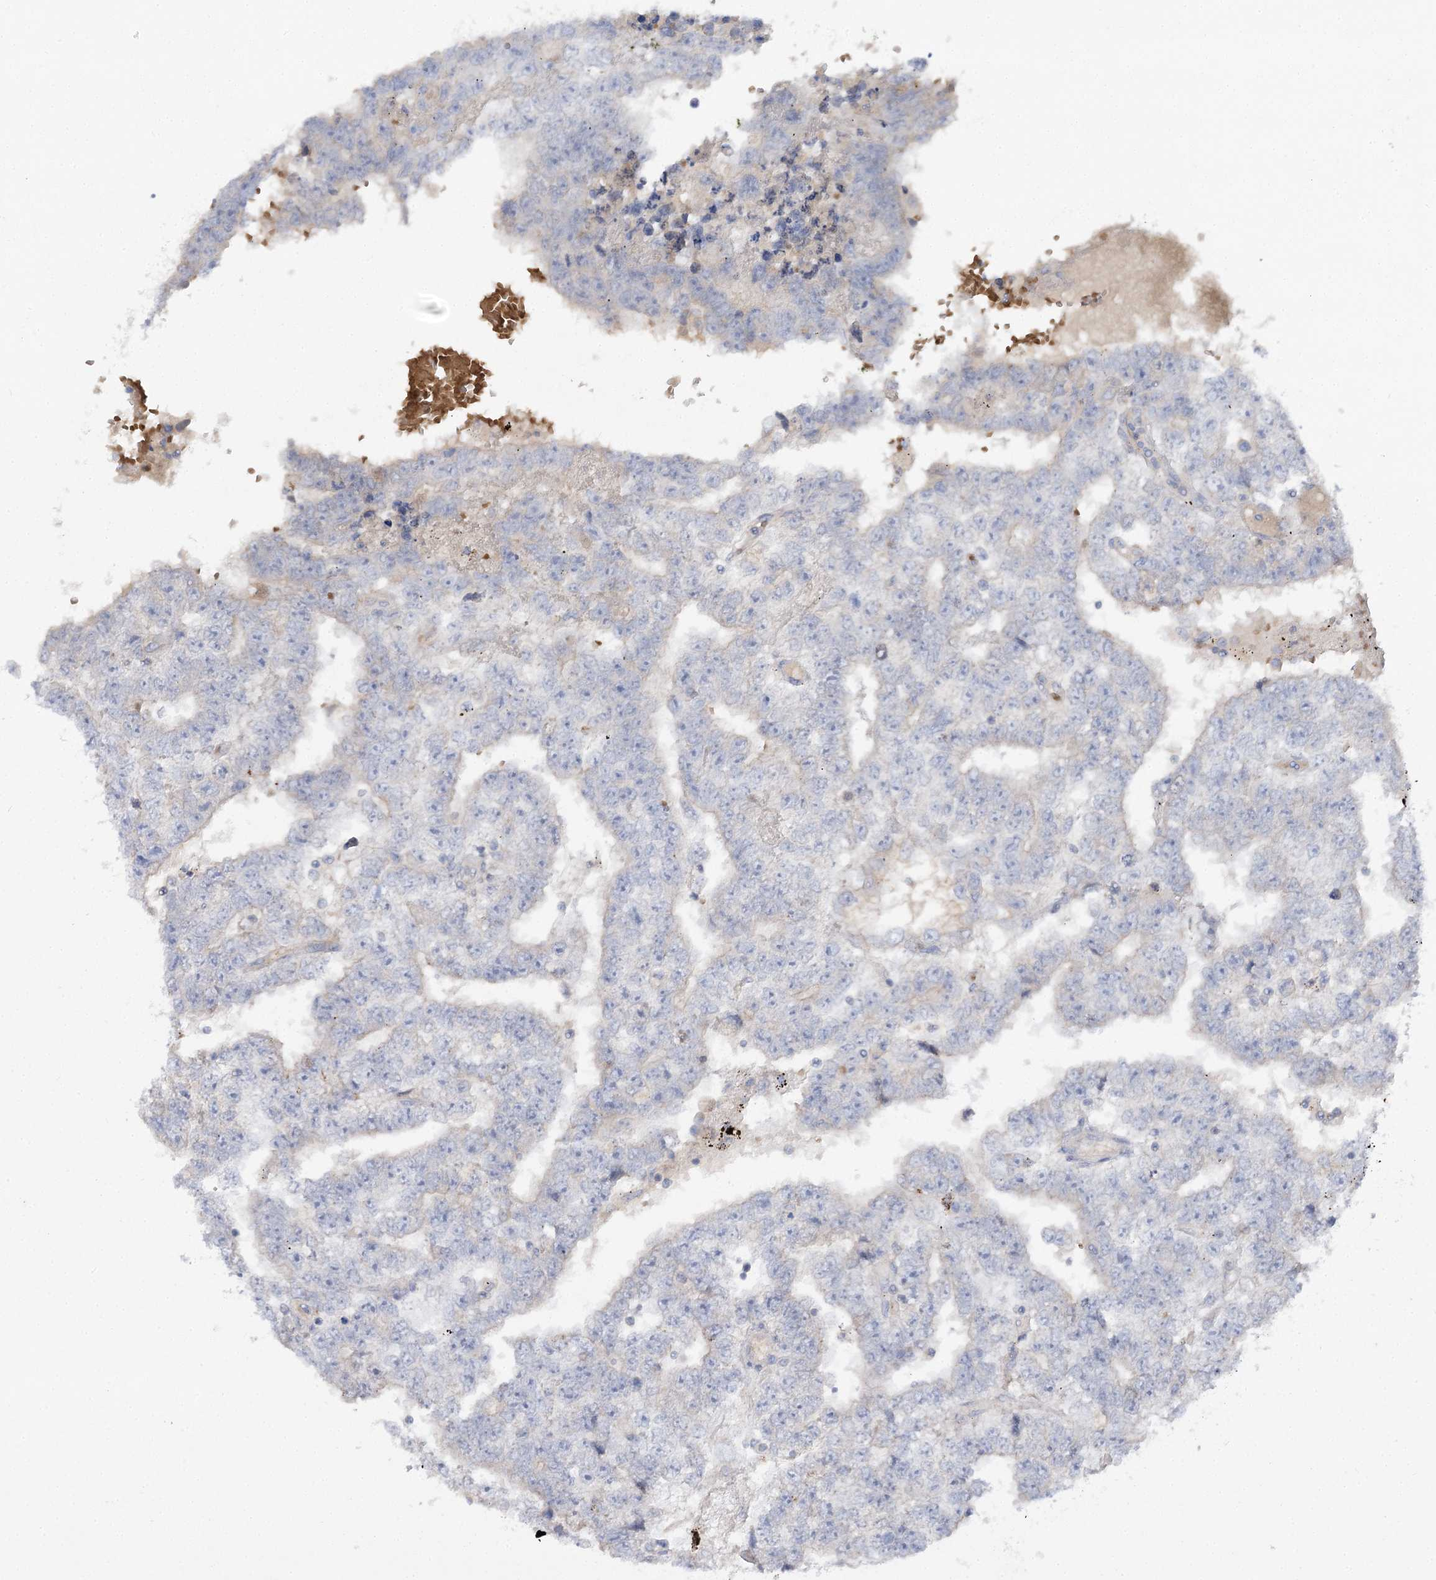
{"staining": {"intensity": "negative", "quantity": "none", "location": "none"}, "tissue": "testis cancer", "cell_type": "Tumor cells", "image_type": "cancer", "snomed": [{"axis": "morphology", "description": "Carcinoma, Embryonal, NOS"}, {"axis": "topography", "description": "Testis"}], "caption": "DAB (3,3'-diaminobenzidine) immunohistochemical staining of testis cancer exhibits no significant expression in tumor cells. Nuclei are stained in blue.", "gene": "KIAA0825", "patient": {"sex": "male", "age": 25}}